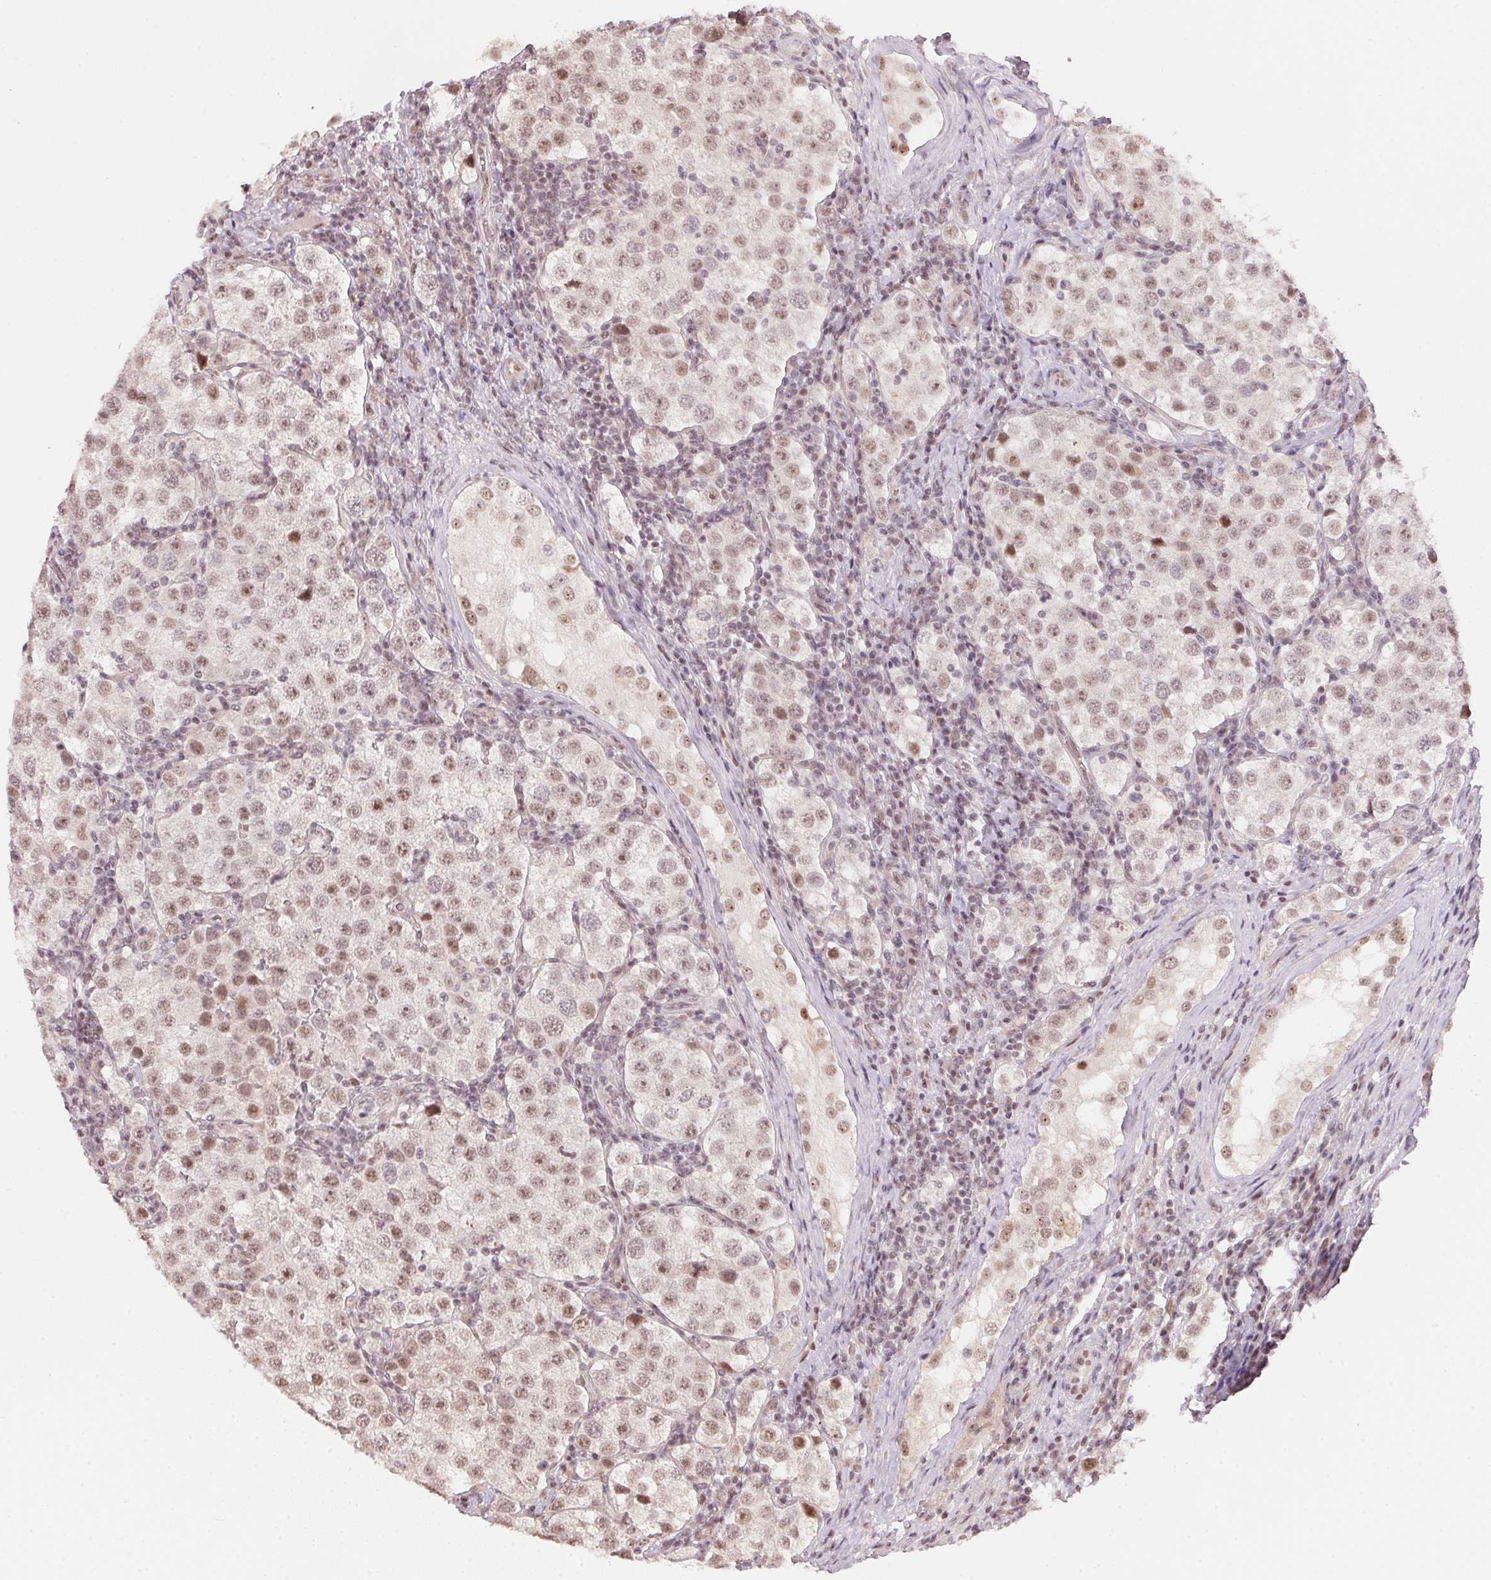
{"staining": {"intensity": "weak", "quantity": ">75%", "location": "nuclear"}, "tissue": "testis cancer", "cell_type": "Tumor cells", "image_type": "cancer", "snomed": [{"axis": "morphology", "description": "Seminoma, NOS"}, {"axis": "topography", "description": "Testis"}], "caption": "An IHC histopathology image of tumor tissue is shown. Protein staining in brown highlights weak nuclear positivity in testis seminoma within tumor cells.", "gene": "KAT6A", "patient": {"sex": "male", "age": 37}}